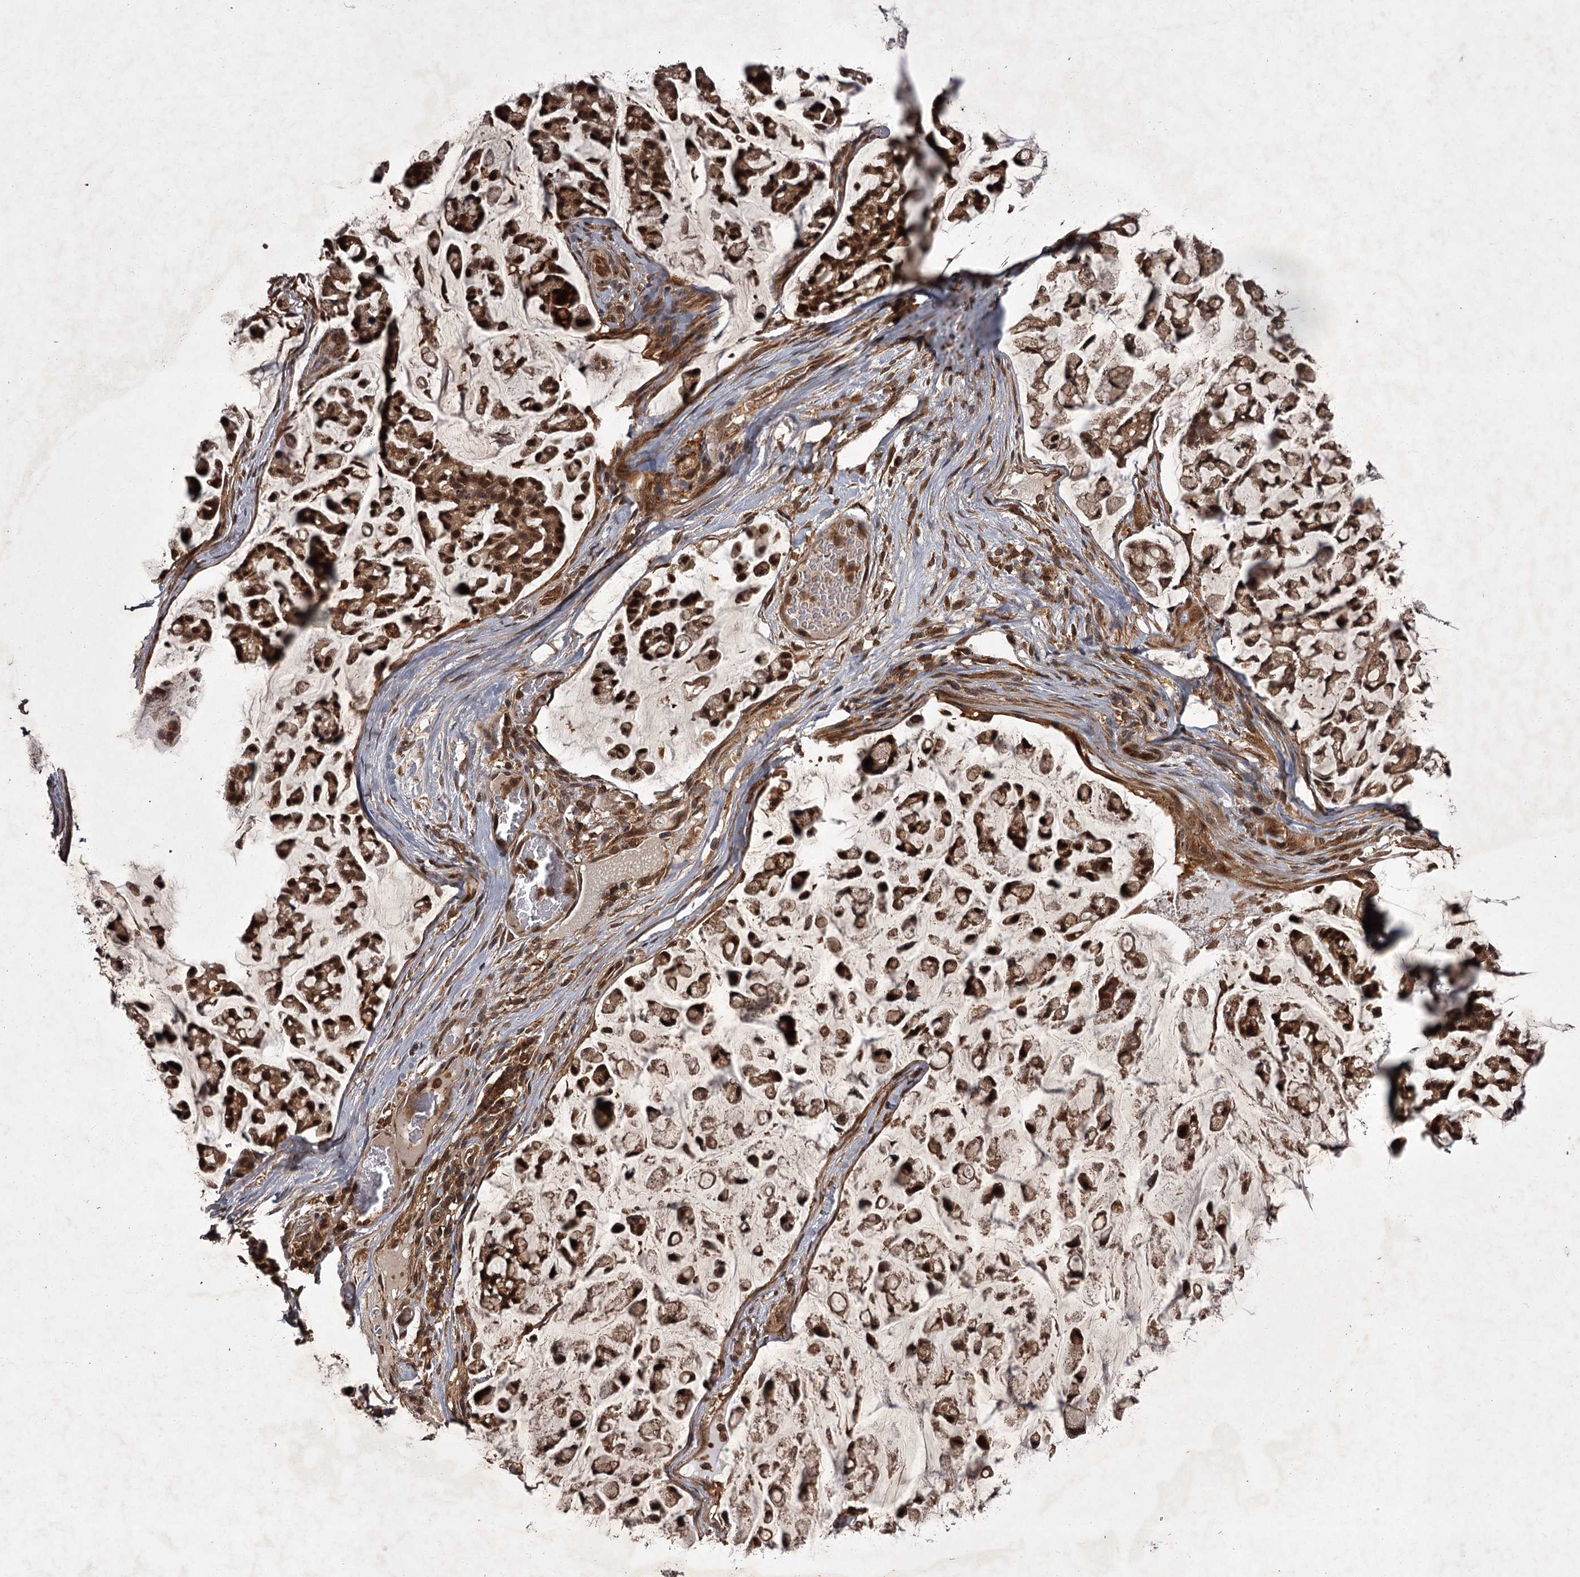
{"staining": {"intensity": "strong", "quantity": ">75%", "location": "cytoplasmic/membranous,nuclear"}, "tissue": "stomach cancer", "cell_type": "Tumor cells", "image_type": "cancer", "snomed": [{"axis": "morphology", "description": "Adenocarcinoma, NOS"}, {"axis": "topography", "description": "Stomach, lower"}], "caption": "Stomach adenocarcinoma stained with a protein marker reveals strong staining in tumor cells.", "gene": "TBC1D23", "patient": {"sex": "male", "age": 67}}